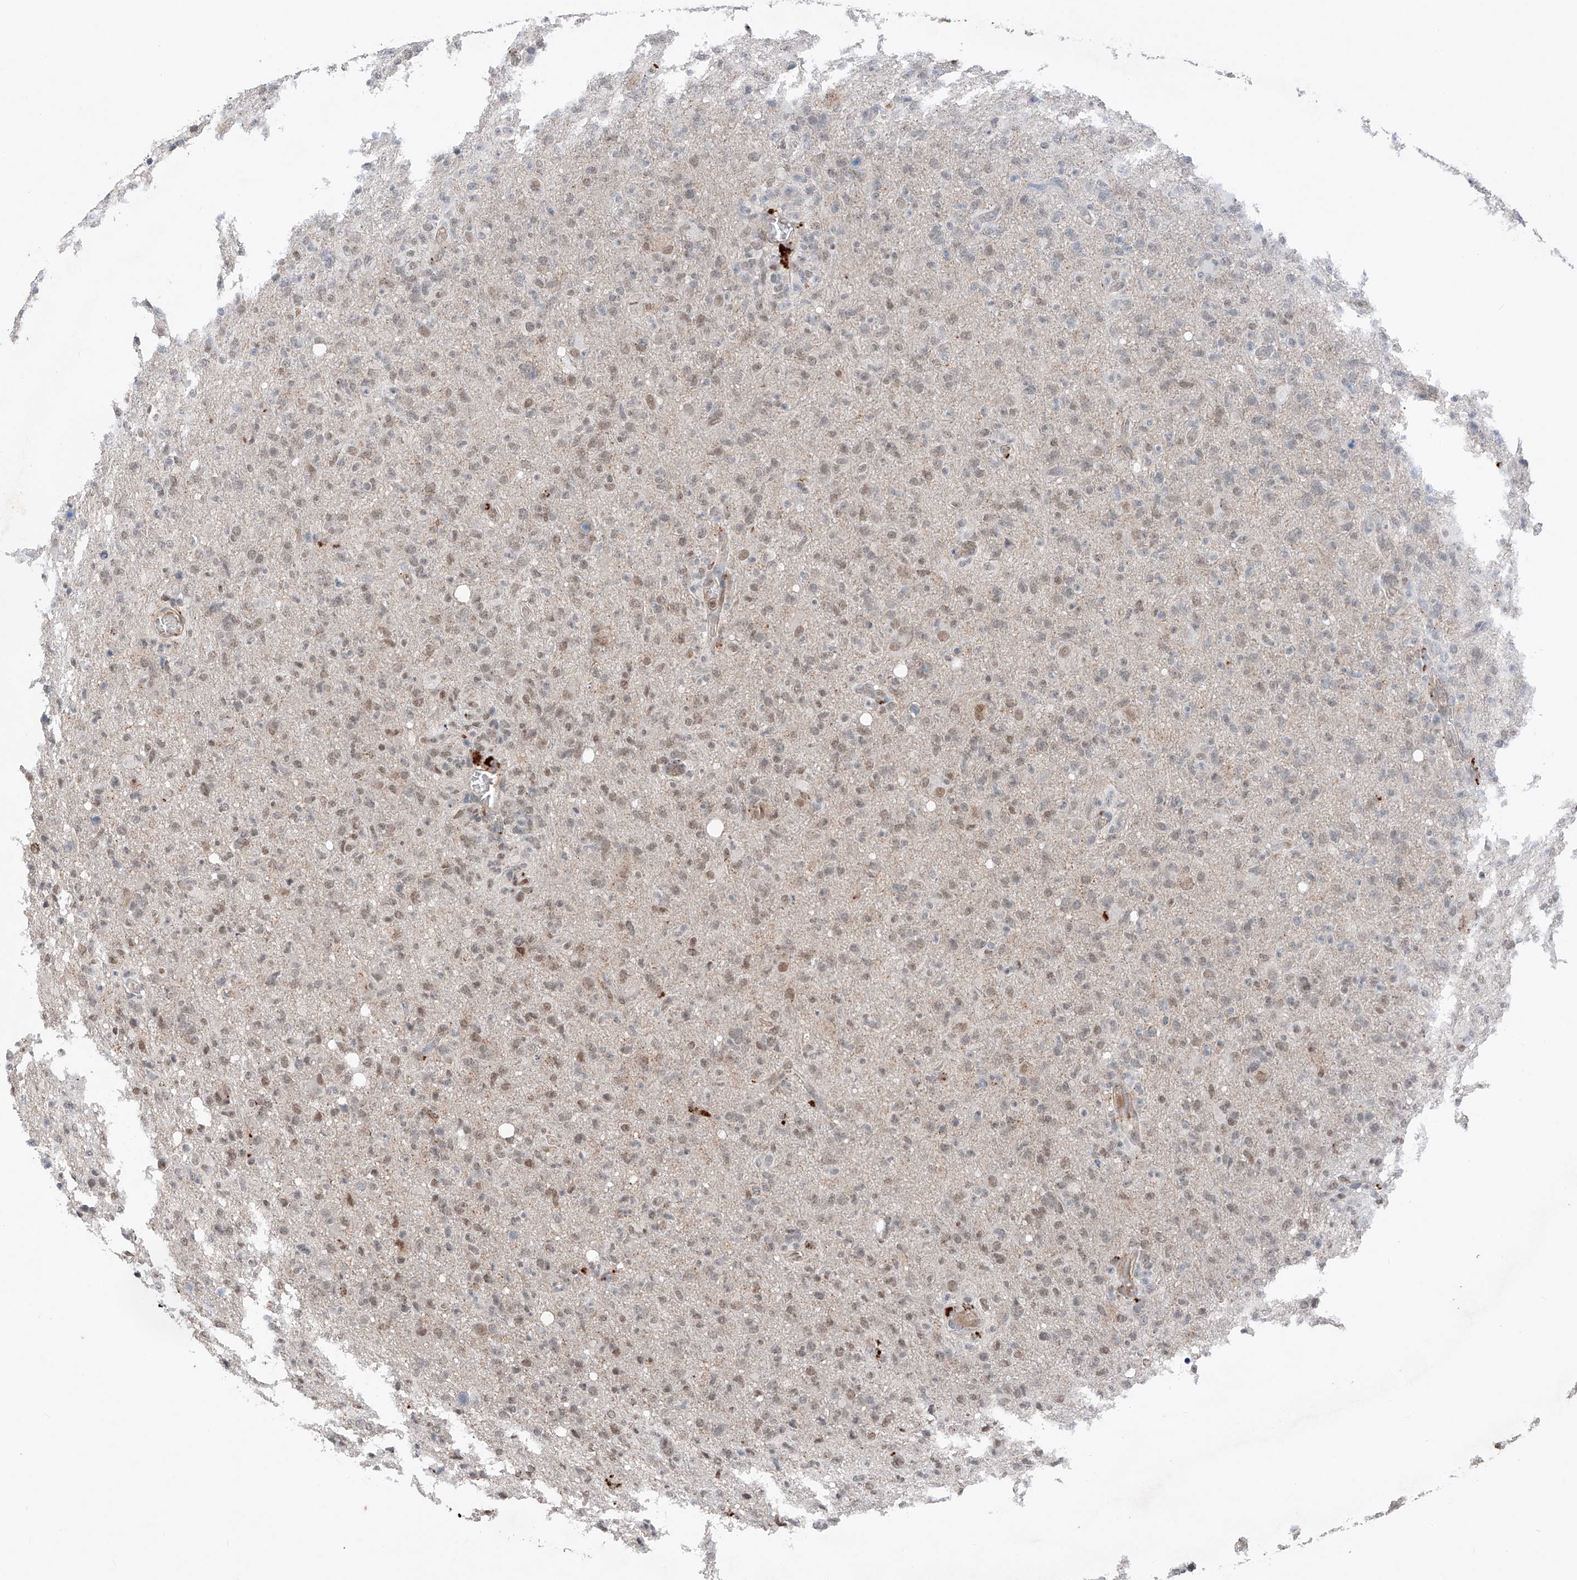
{"staining": {"intensity": "weak", "quantity": "25%-75%", "location": "nuclear"}, "tissue": "glioma", "cell_type": "Tumor cells", "image_type": "cancer", "snomed": [{"axis": "morphology", "description": "Glioma, malignant, High grade"}, {"axis": "topography", "description": "Brain"}], "caption": "DAB immunohistochemical staining of human malignant glioma (high-grade) displays weak nuclear protein positivity in approximately 25%-75% of tumor cells.", "gene": "TBX4", "patient": {"sex": "female", "age": 57}}